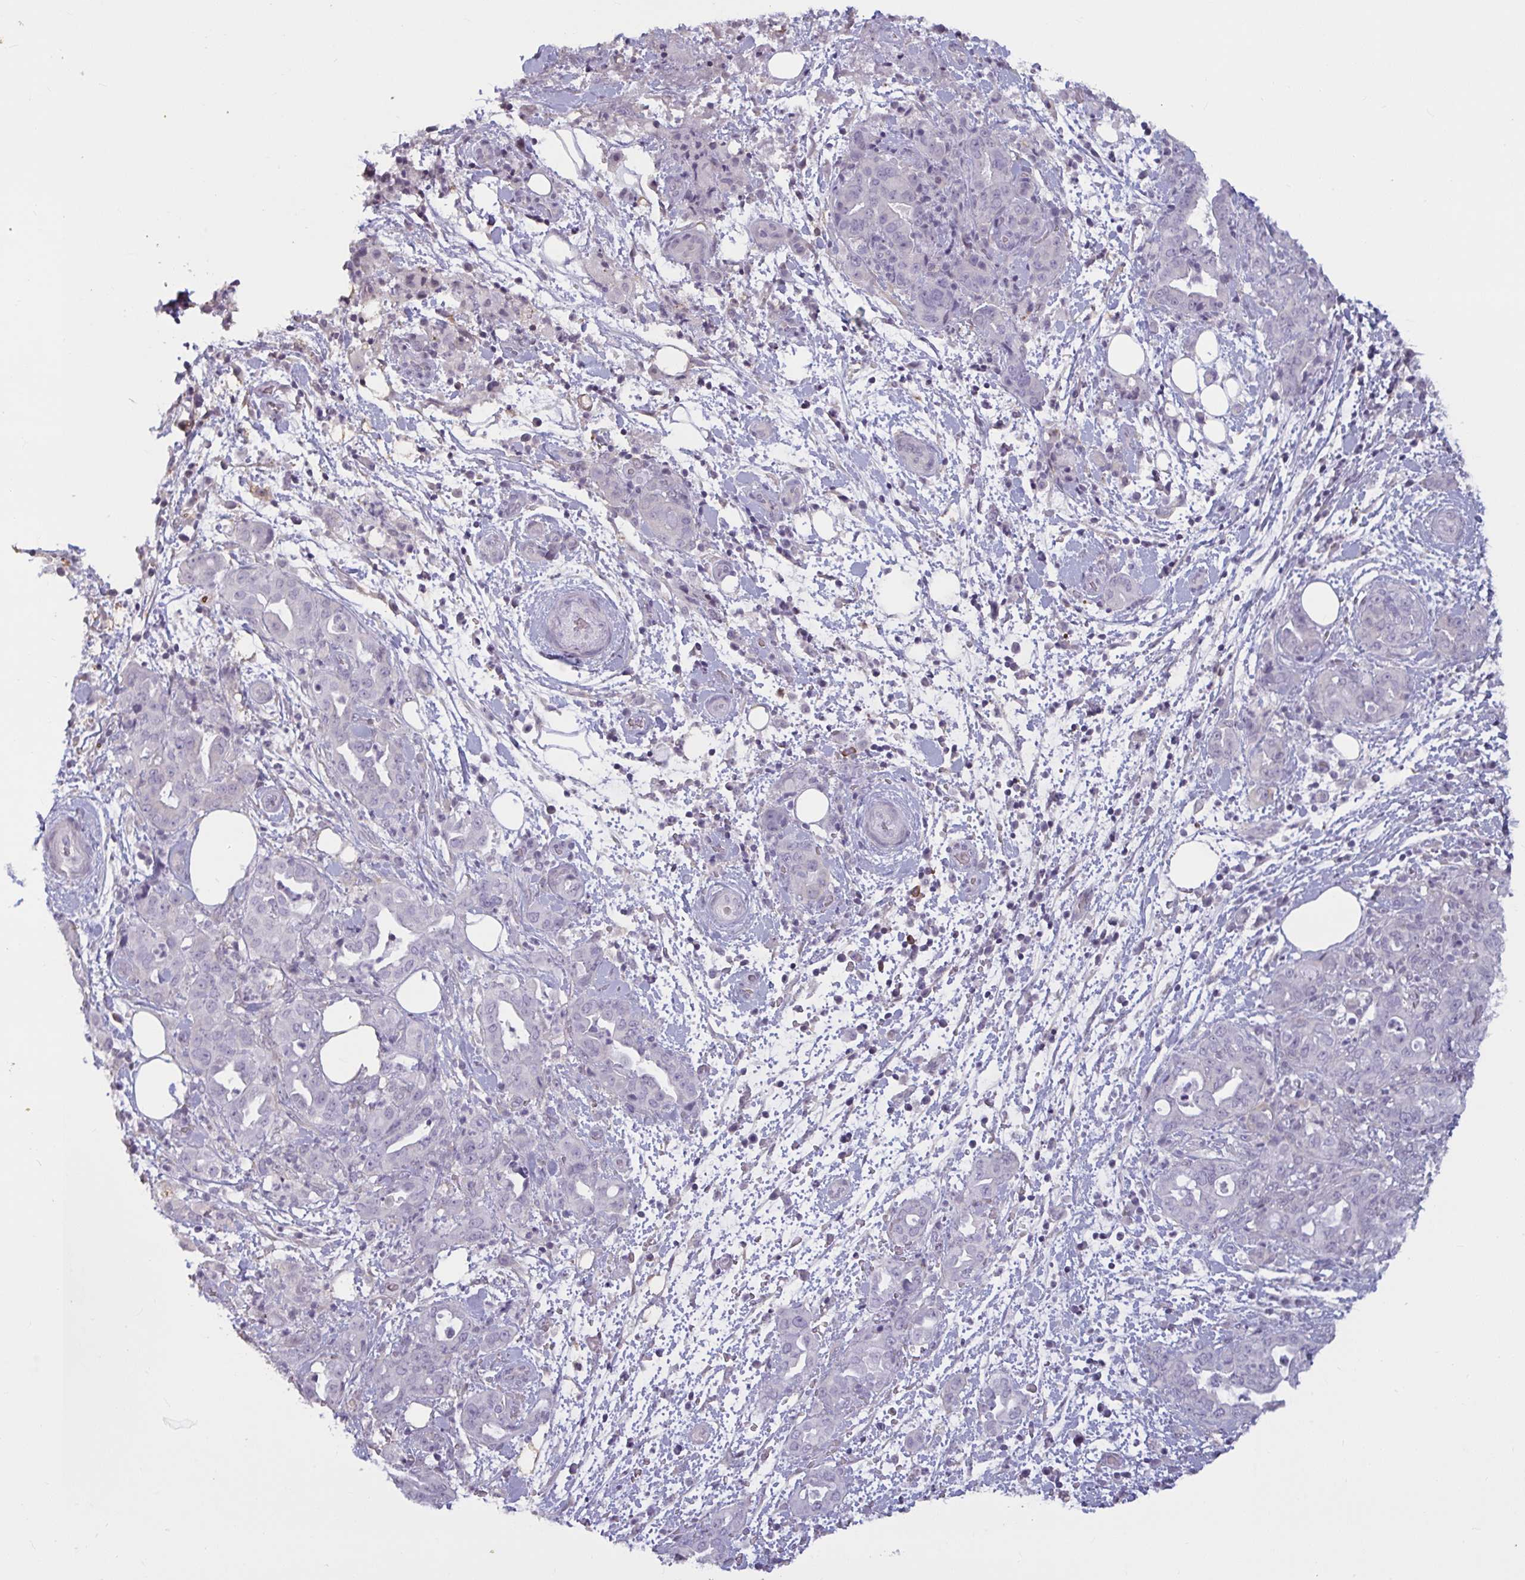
{"staining": {"intensity": "negative", "quantity": "none", "location": "none"}, "tissue": "pancreatic cancer", "cell_type": "Tumor cells", "image_type": "cancer", "snomed": [{"axis": "morphology", "description": "Normal tissue, NOS"}, {"axis": "morphology", "description": "Adenocarcinoma, NOS"}, {"axis": "topography", "description": "Lymph node"}, {"axis": "topography", "description": "Pancreas"}], "caption": "DAB immunohistochemical staining of pancreatic cancer exhibits no significant positivity in tumor cells.", "gene": "TBC1D4", "patient": {"sex": "female", "age": 67}}